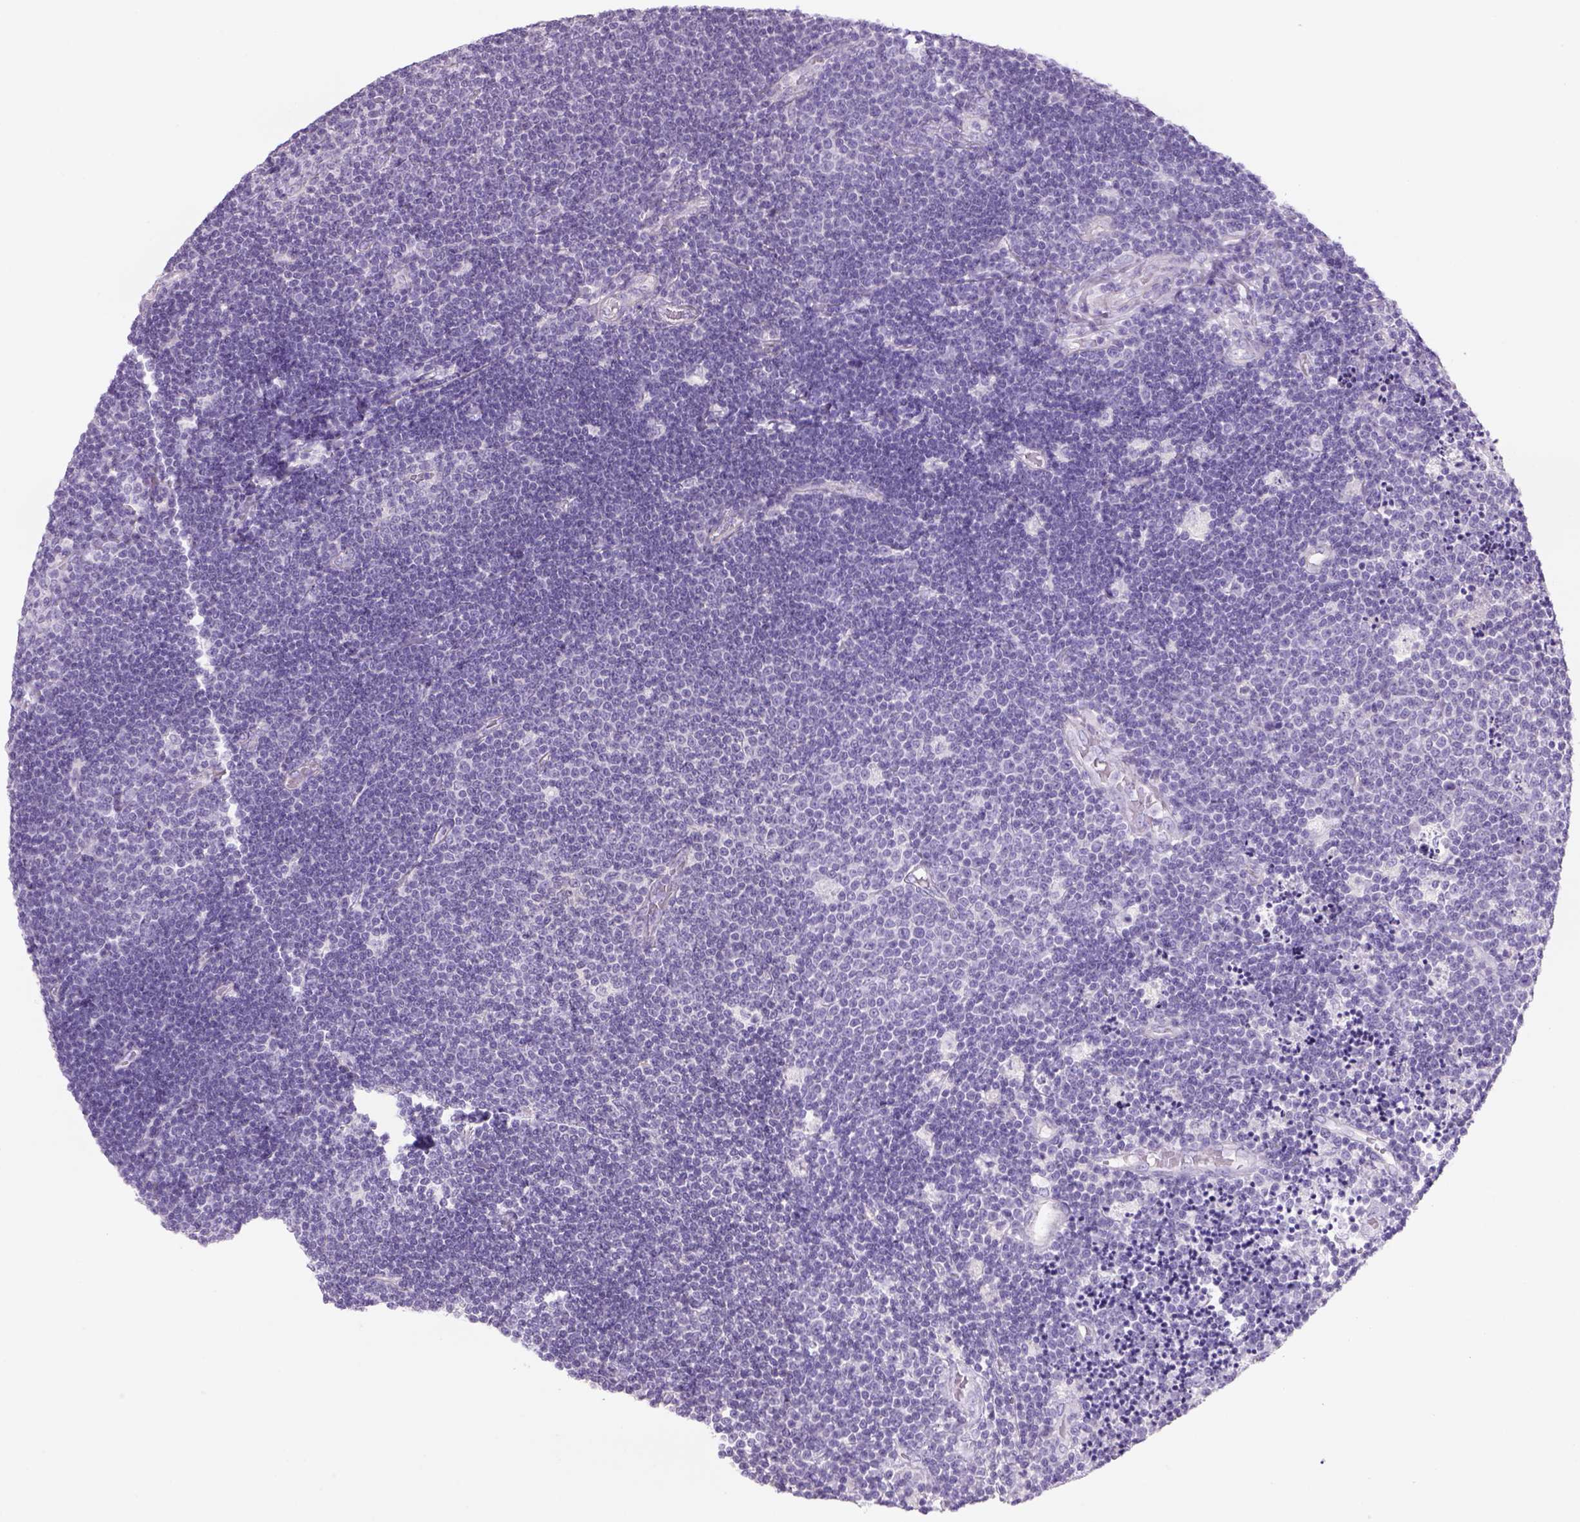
{"staining": {"intensity": "negative", "quantity": "none", "location": "none"}, "tissue": "lymphoma", "cell_type": "Tumor cells", "image_type": "cancer", "snomed": [{"axis": "morphology", "description": "Malignant lymphoma, non-Hodgkin's type, Low grade"}, {"axis": "topography", "description": "Brain"}], "caption": "Tumor cells show no significant positivity in lymphoma.", "gene": "TENM4", "patient": {"sex": "female", "age": 66}}